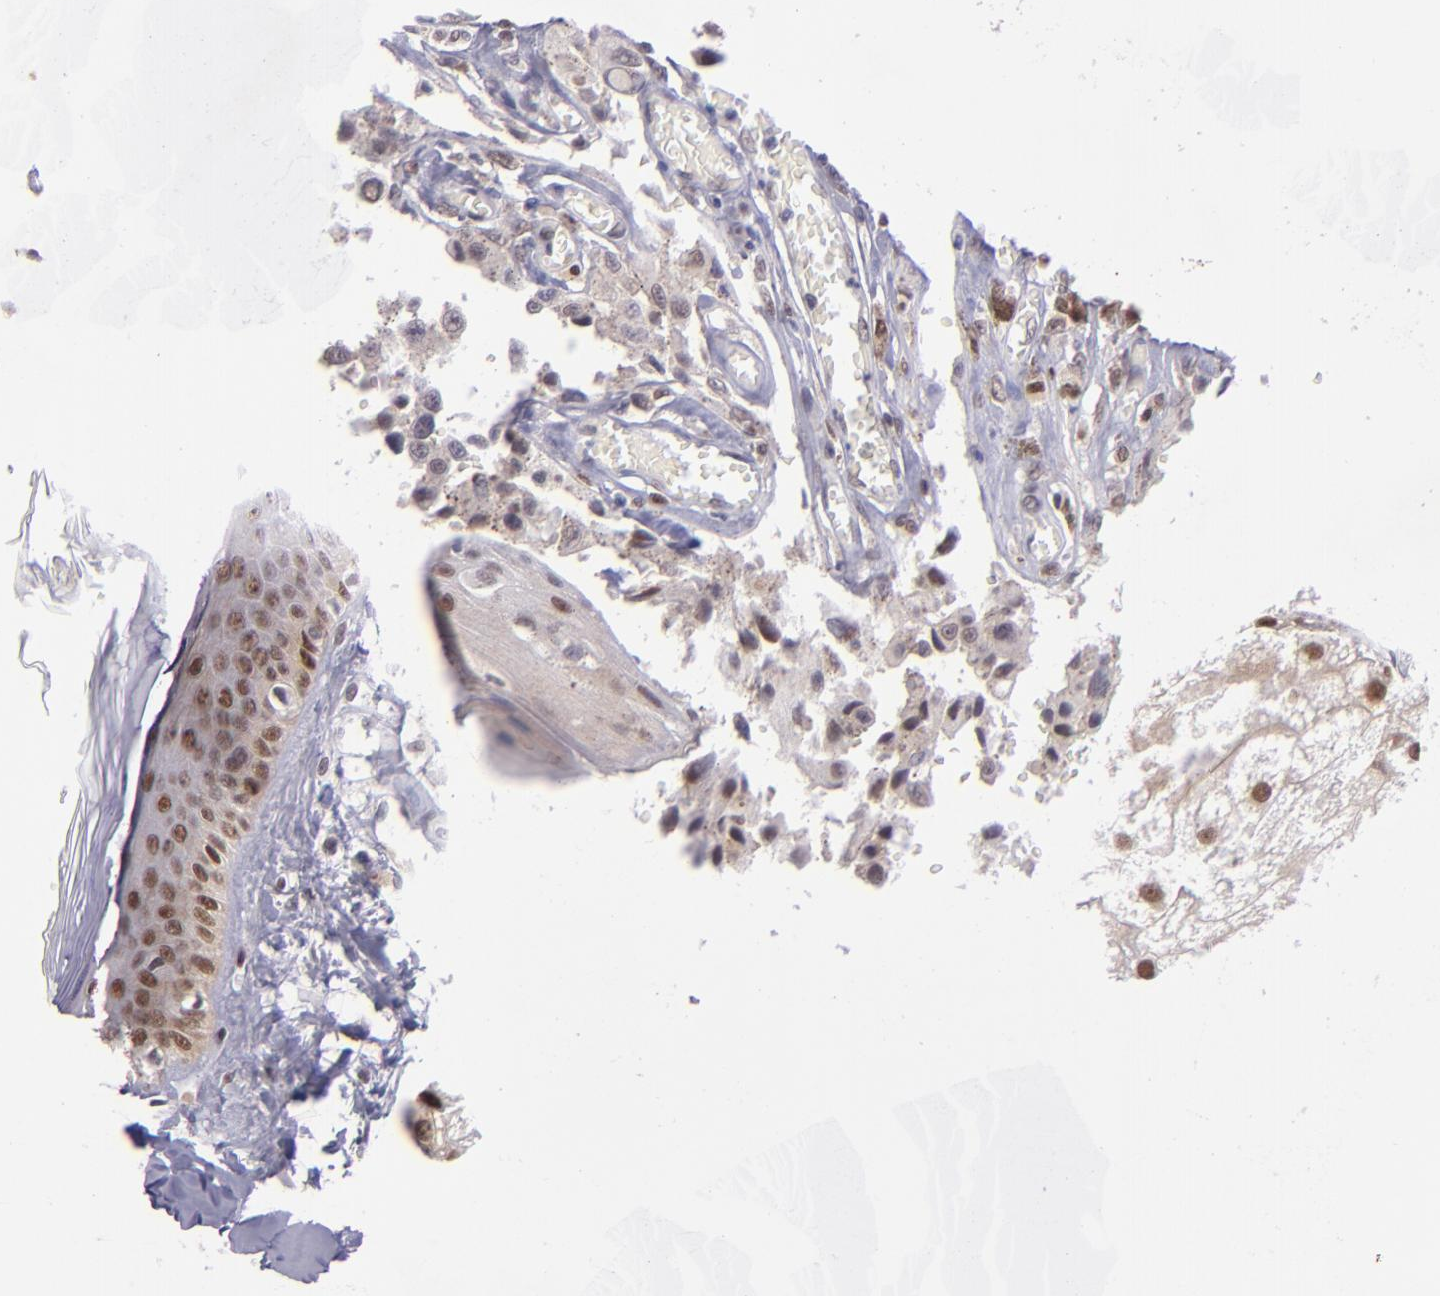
{"staining": {"intensity": "weak", "quantity": ">75%", "location": "cytoplasmic/membranous"}, "tissue": "melanoma", "cell_type": "Tumor cells", "image_type": "cancer", "snomed": [{"axis": "morphology", "description": "Malignant melanoma, NOS"}, {"axis": "topography", "description": "Skin"}], "caption": "A low amount of weak cytoplasmic/membranous staining is appreciated in approximately >75% of tumor cells in melanoma tissue.", "gene": "BAG1", "patient": {"sex": "female", "age": 82}}